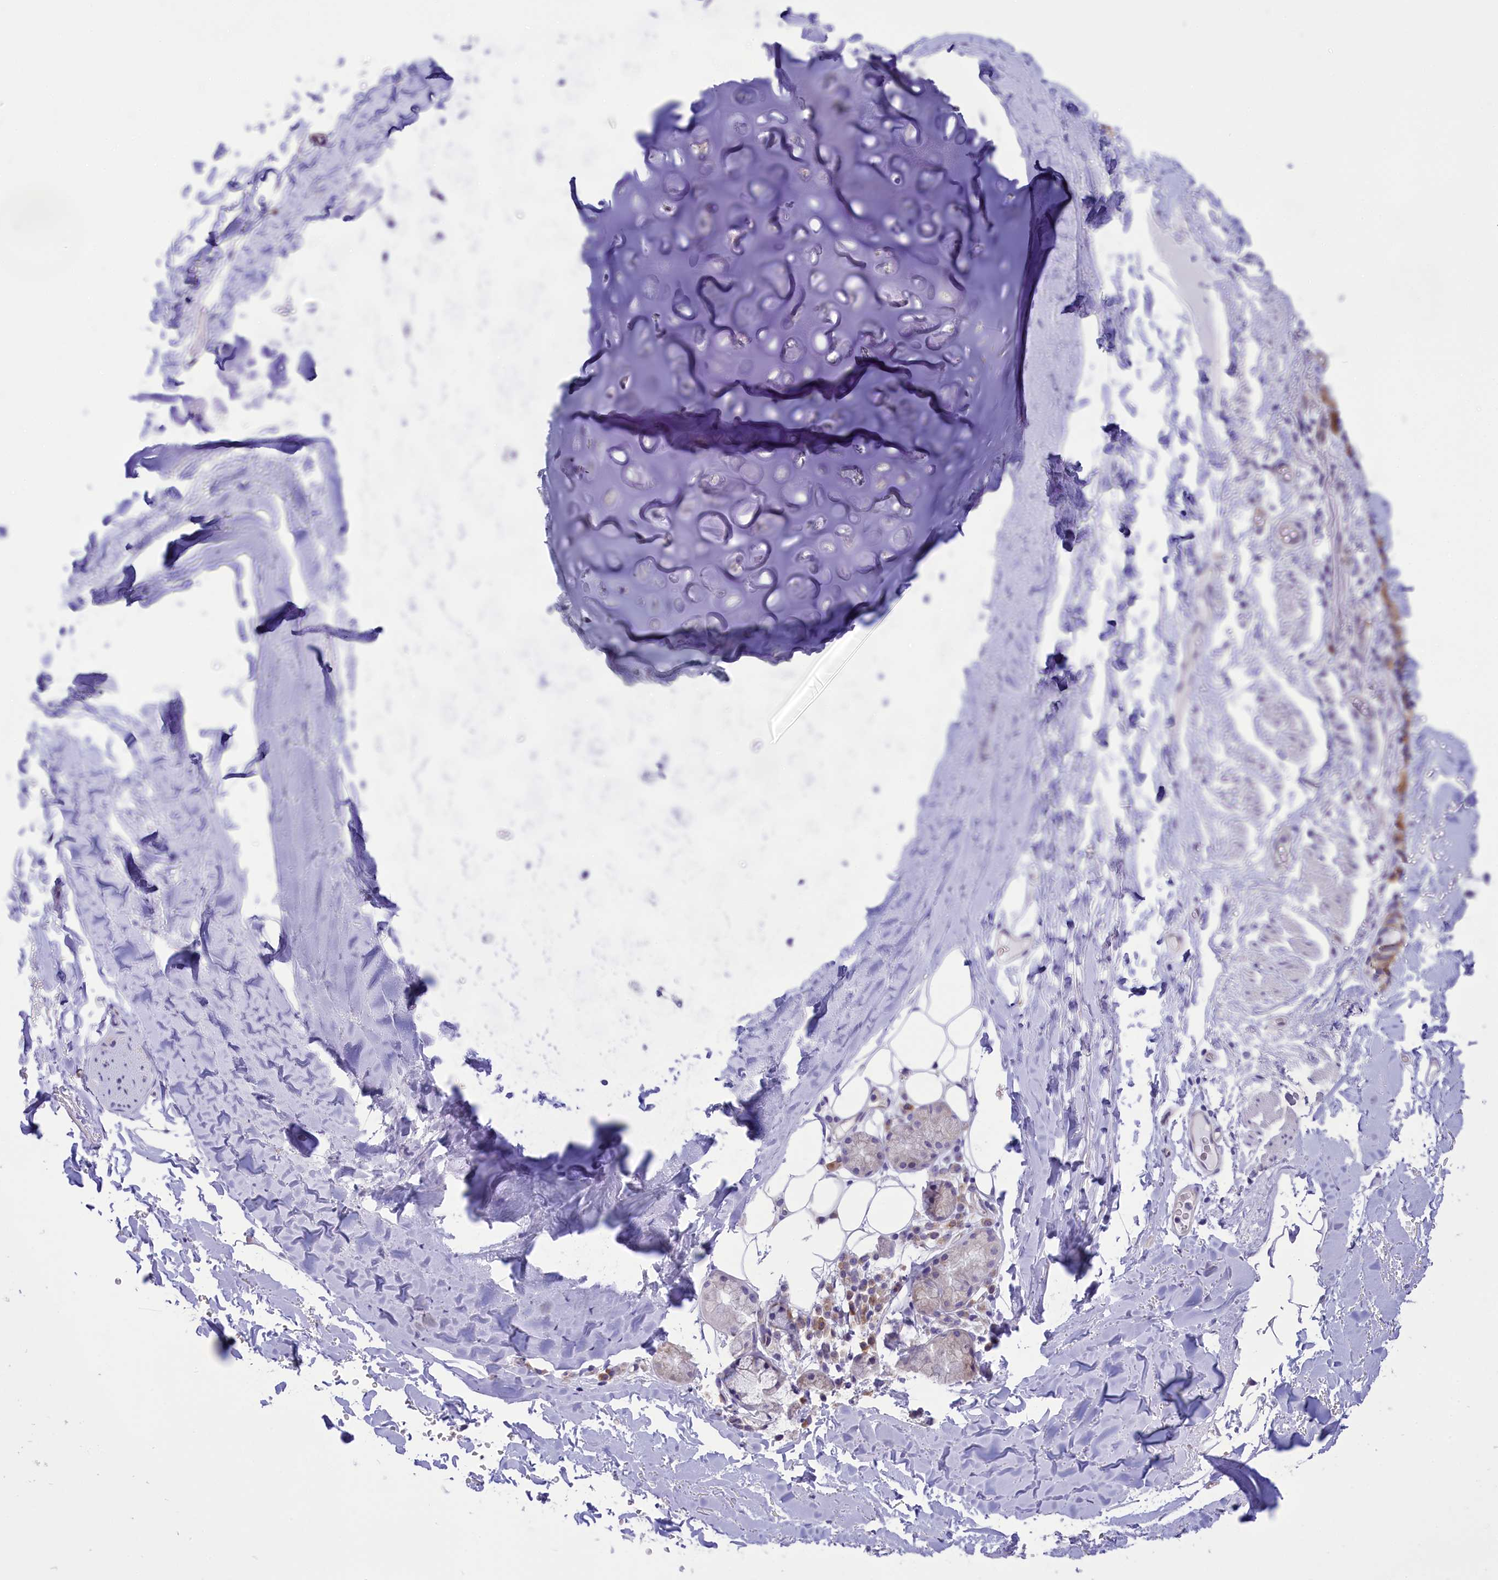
{"staining": {"intensity": "negative", "quantity": "none", "location": "none"}, "tissue": "adipose tissue", "cell_type": "Adipocytes", "image_type": "normal", "snomed": [{"axis": "morphology", "description": "Normal tissue, NOS"}, {"axis": "topography", "description": "Lymph node"}, {"axis": "topography", "description": "Bronchus"}], "caption": "Image shows no significant protein staining in adipocytes of normal adipose tissue.", "gene": "DCAF16", "patient": {"sex": "male", "age": 63}}